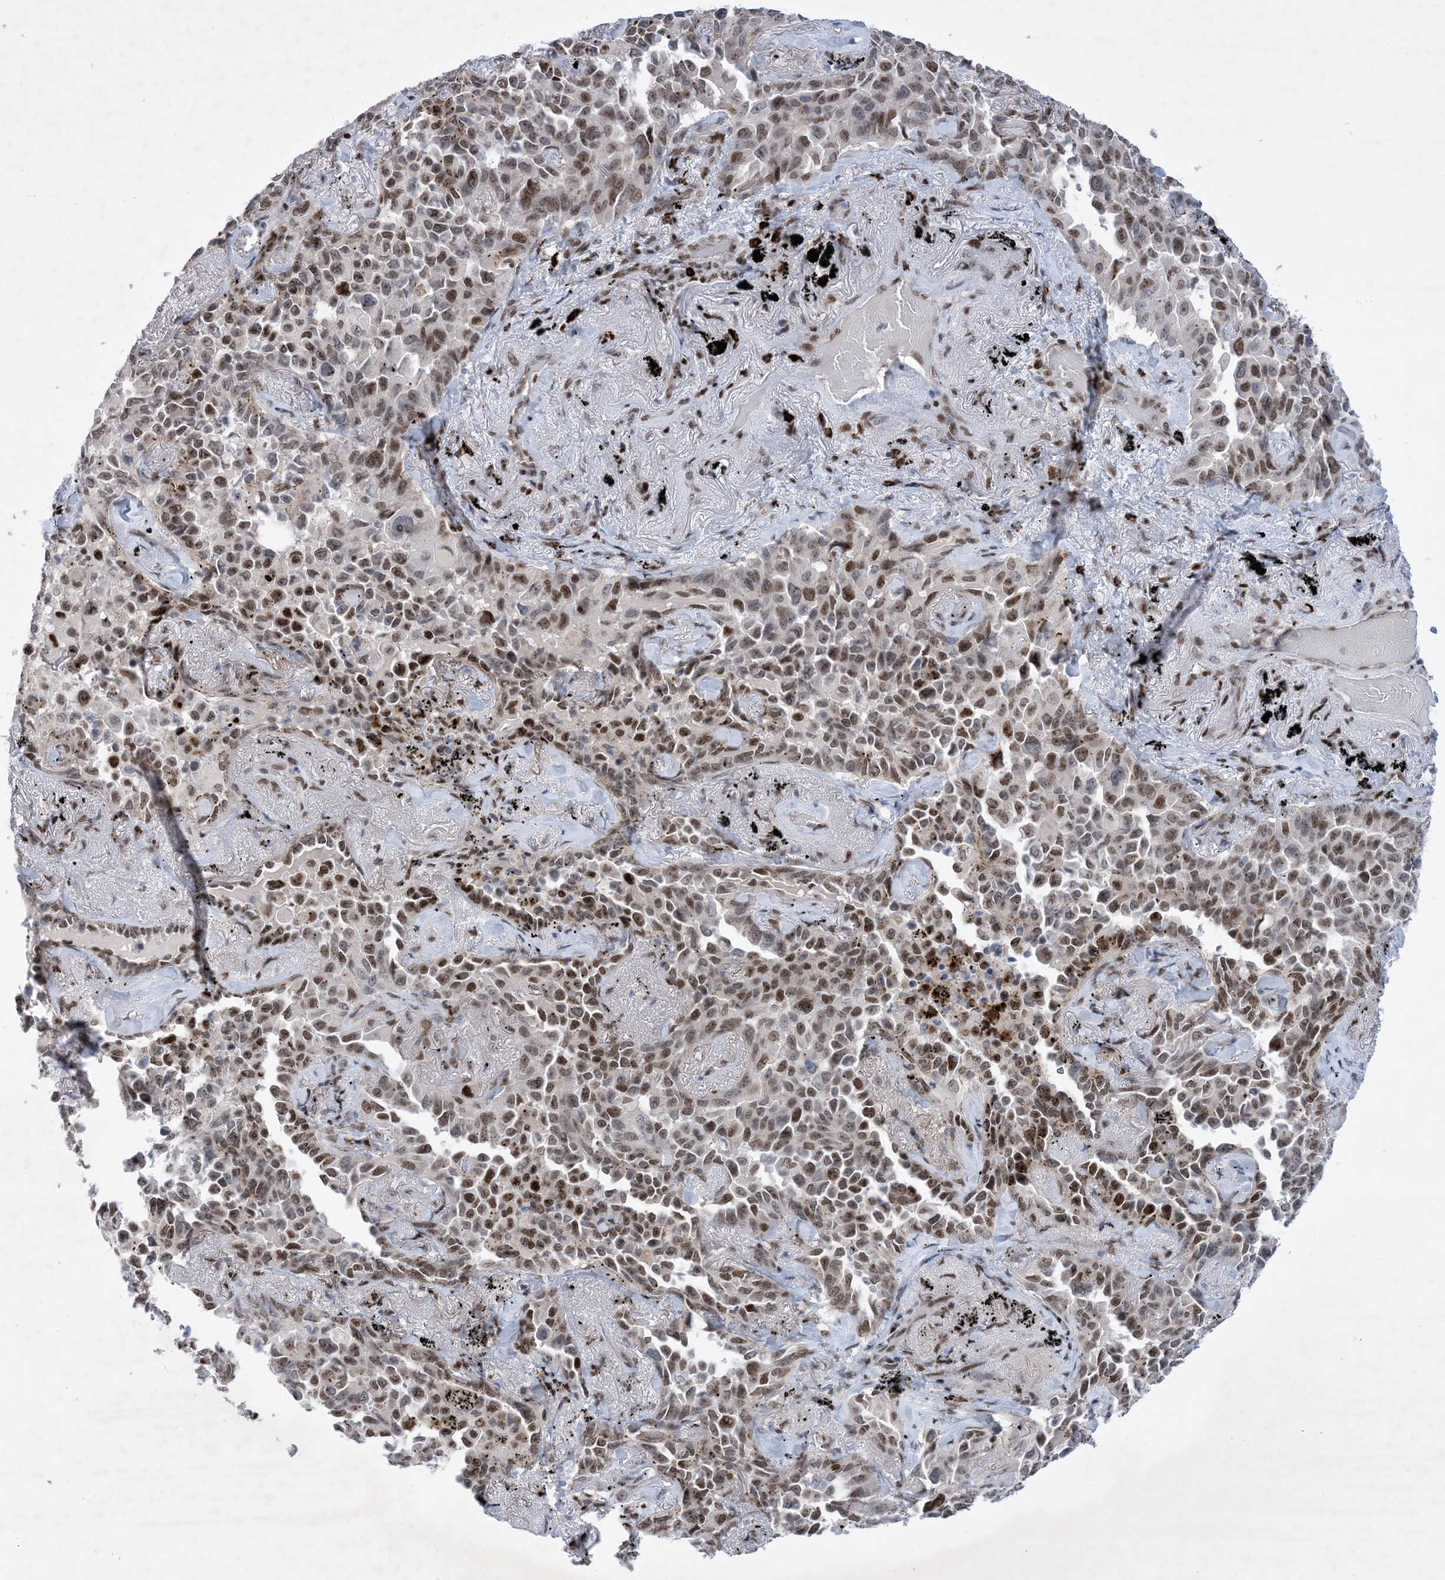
{"staining": {"intensity": "moderate", "quantity": ">75%", "location": "nuclear"}, "tissue": "lung cancer", "cell_type": "Tumor cells", "image_type": "cancer", "snomed": [{"axis": "morphology", "description": "Adenocarcinoma, NOS"}, {"axis": "topography", "description": "Lung"}], "caption": "Lung cancer (adenocarcinoma) tissue demonstrates moderate nuclear staining in about >75% of tumor cells, visualized by immunohistochemistry. (Brightfield microscopy of DAB IHC at high magnification).", "gene": "TSPYL1", "patient": {"sex": "female", "age": 67}}